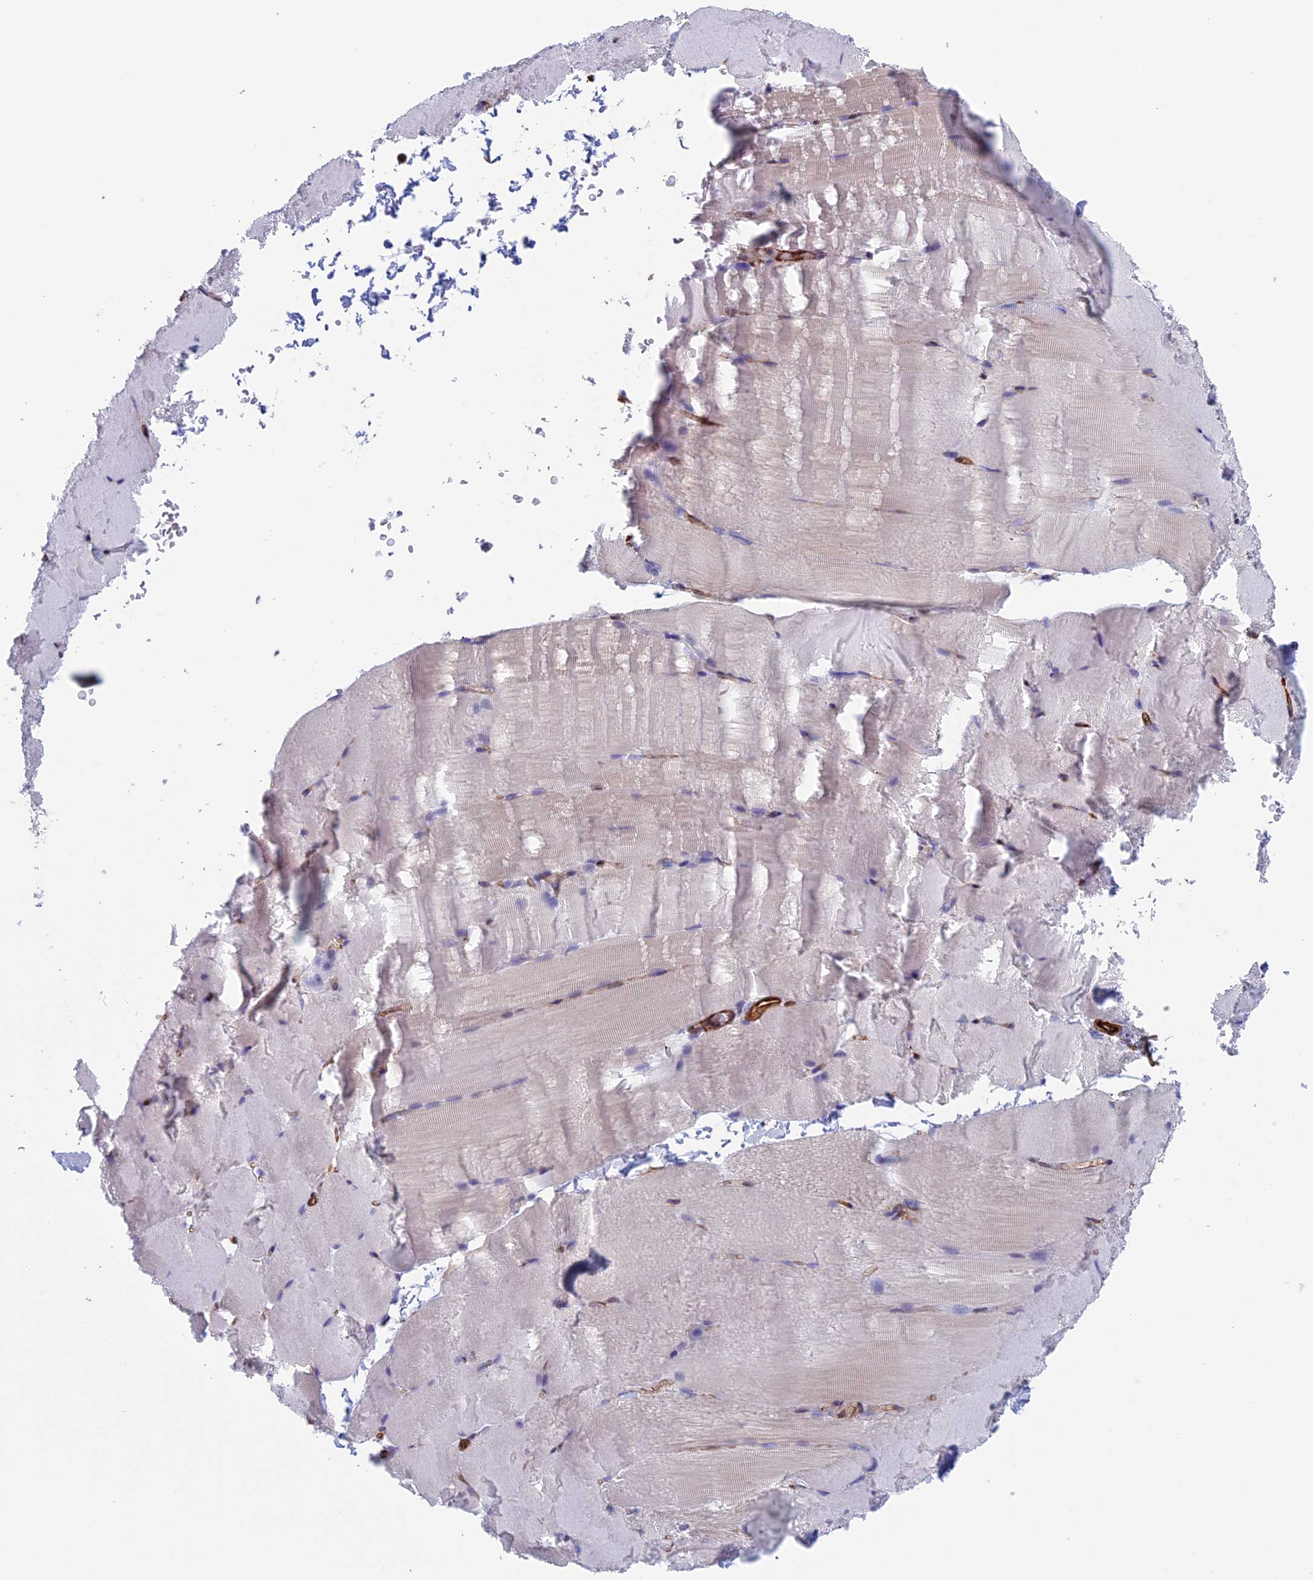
{"staining": {"intensity": "negative", "quantity": "none", "location": "none"}, "tissue": "skeletal muscle", "cell_type": "Myocytes", "image_type": "normal", "snomed": [{"axis": "morphology", "description": "Normal tissue, NOS"}, {"axis": "topography", "description": "Skeletal muscle"}, {"axis": "topography", "description": "Parathyroid gland"}], "caption": "IHC of normal skeletal muscle reveals no positivity in myocytes. Nuclei are stained in blue.", "gene": "ANGPTL2", "patient": {"sex": "female", "age": 37}}